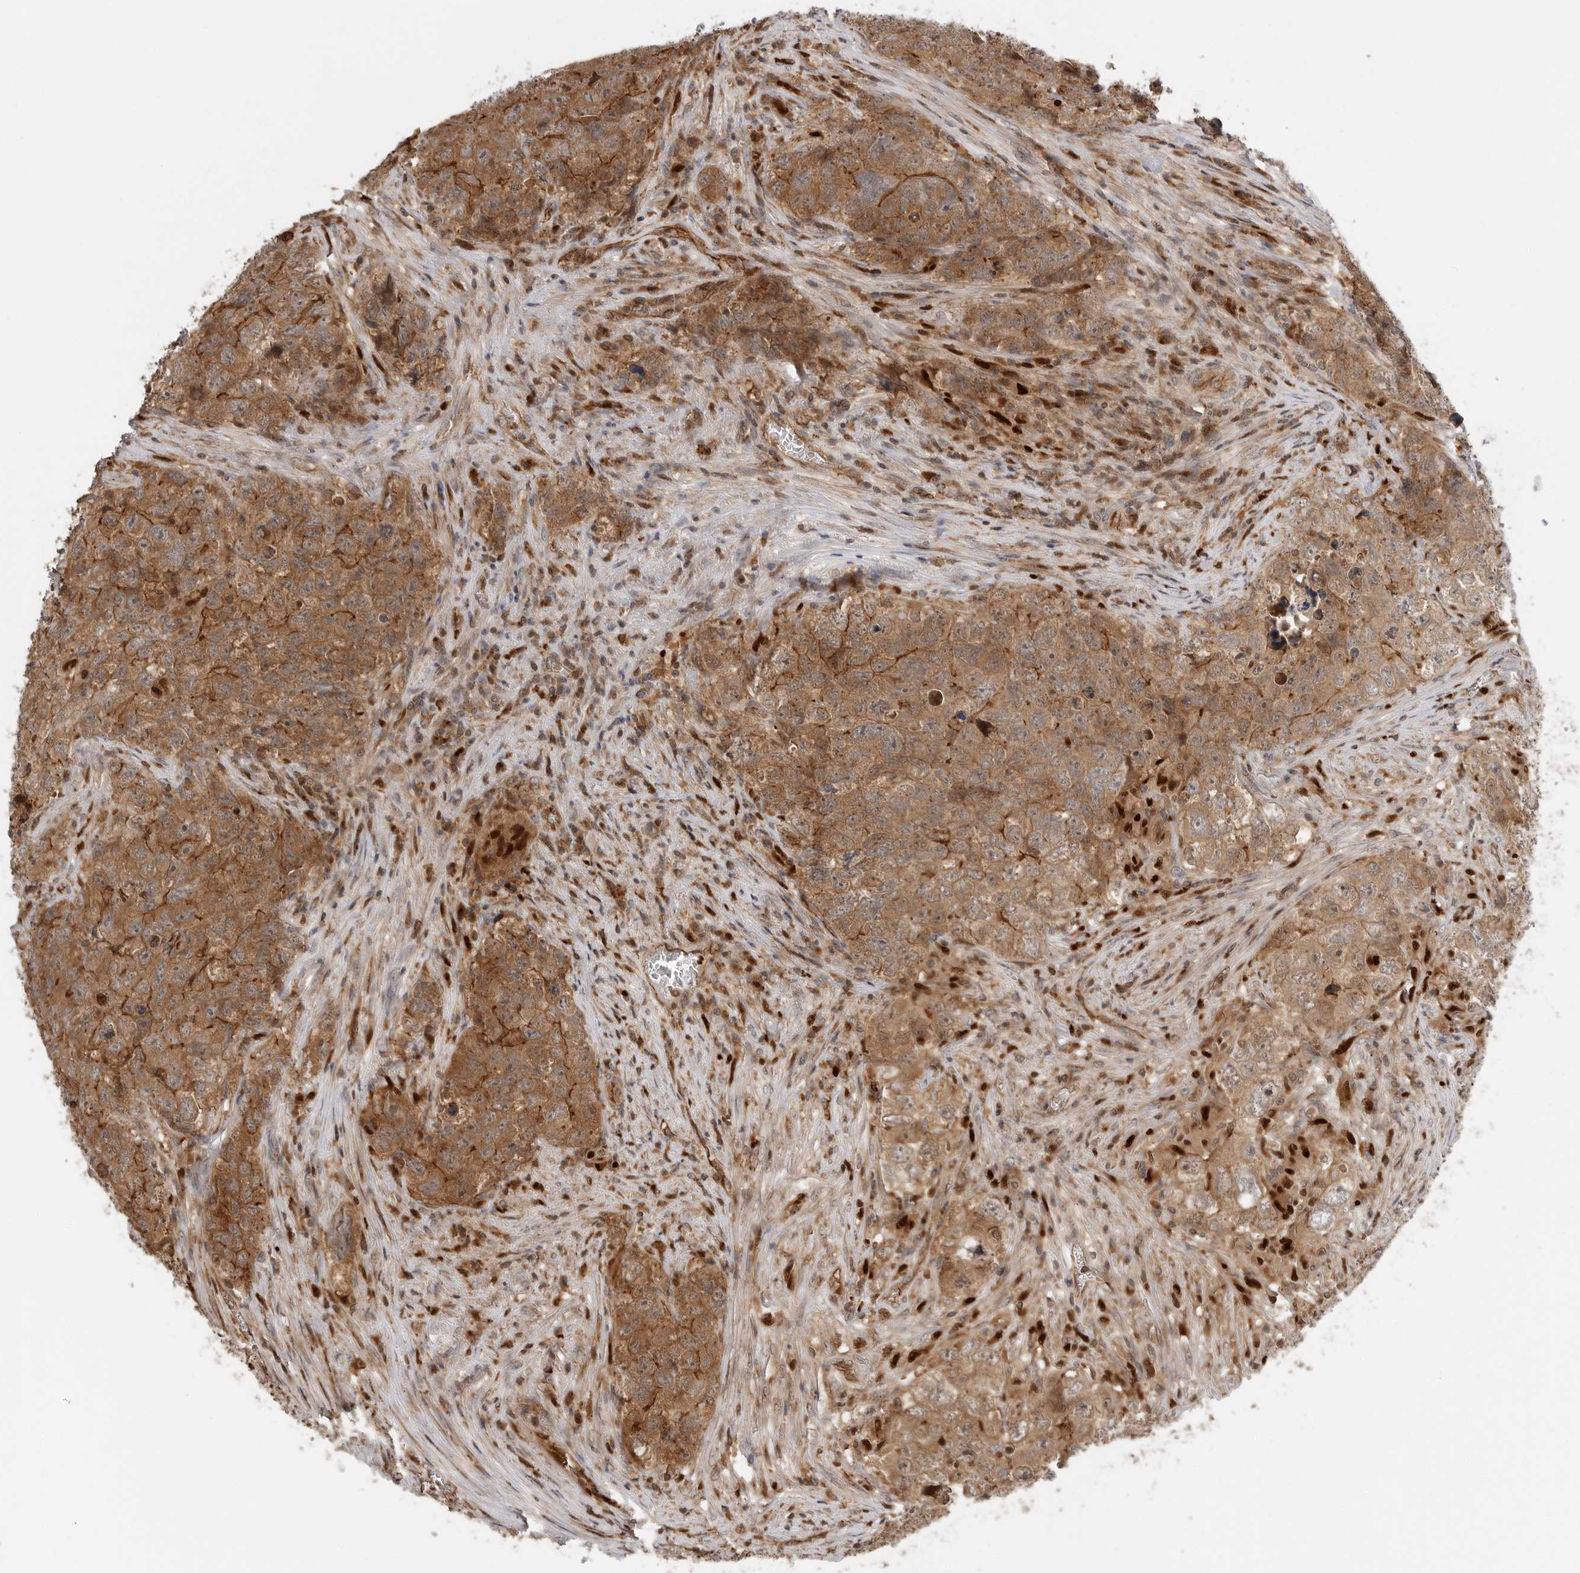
{"staining": {"intensity": "moderate", "quantity": ">75%", "location": "cytoplasmic/membranous,nuclear"}, "tissue": "testis cancer", "cell_type": "Tumor cells", "image_type": "cancer", "snomed": [{"axis": "morphology", "description": "Seminoma, NOS"}, {"axis": "morphology", "description": "Carcinoma, Embryonal, NOS"}, {"axis": "topography", "description": "Testis"}], "caption": "Immunohistochemical staining of testis cancer demonstrates medium levels of moderate cytoplasmic/membranous and nuclear protein staining in approximately >75% of tumor cells.", "gene": "STRAP", "patient": {"sex": "male", "age": 43}}